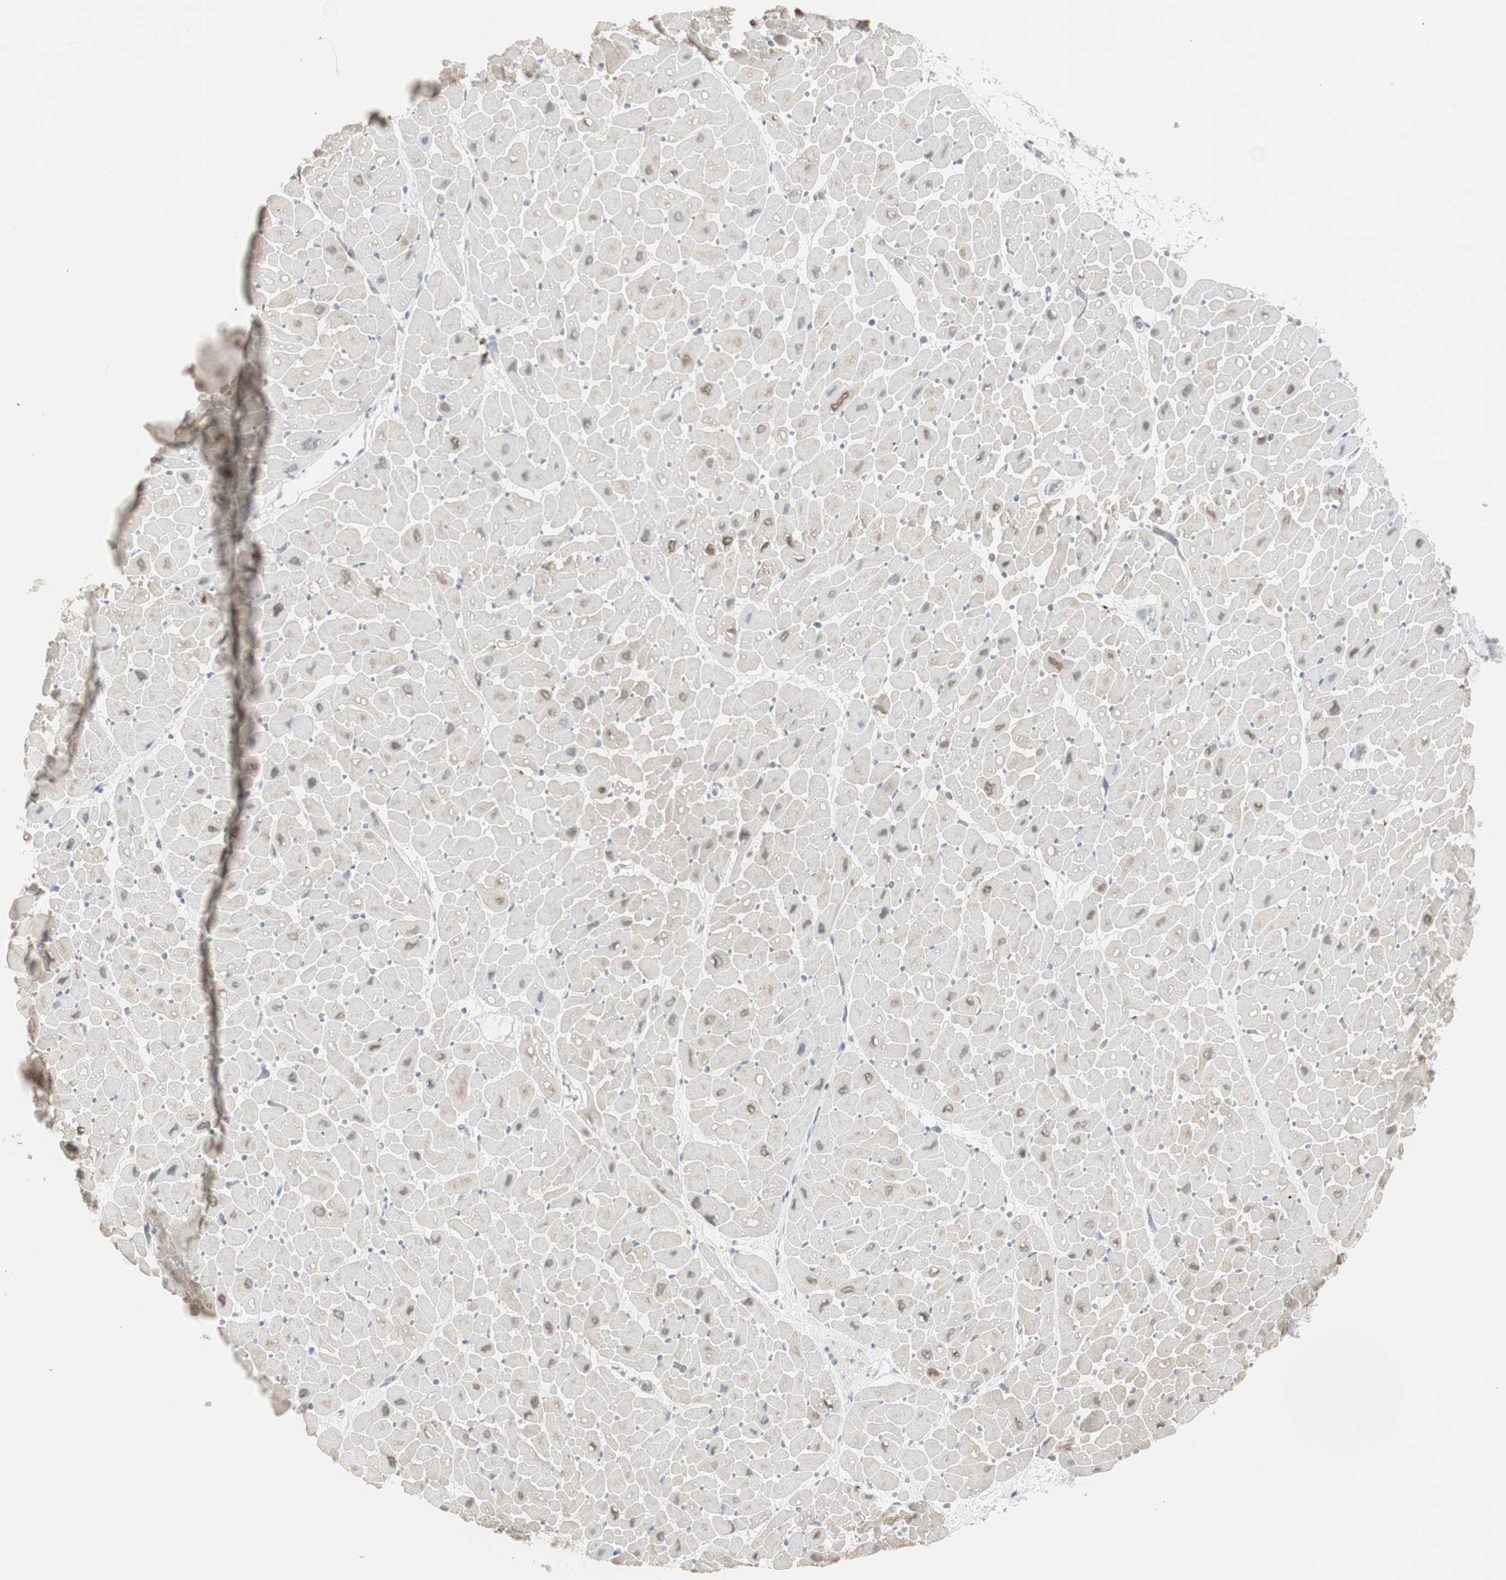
{"staining": {"intensity": "weak", "quantity": "25%-75%", "location": "cytoplasmic/membranous"}, "tissue": "heart muscle", "cell_type": "Cardiomyocytes", "image_type": "normal", "snomed": [{"axis": "morphology", "description": "Normal tissue, NOS"}, {"axis": "topography", "description": "Heart"}], "caption": "A high-resolution histopathology image shows IHC staining of unremarkable heart muscle, which exhibits weak cytoplasmic/membranous positivity in about 25%-75% of cardiomyocytes. (DAB (3,3'-diaminobenzidine) IHC with brightfield microscopy, high magnification).", "gene": "MAP4K4", "patient": {"sex": "male", "age": 45}}